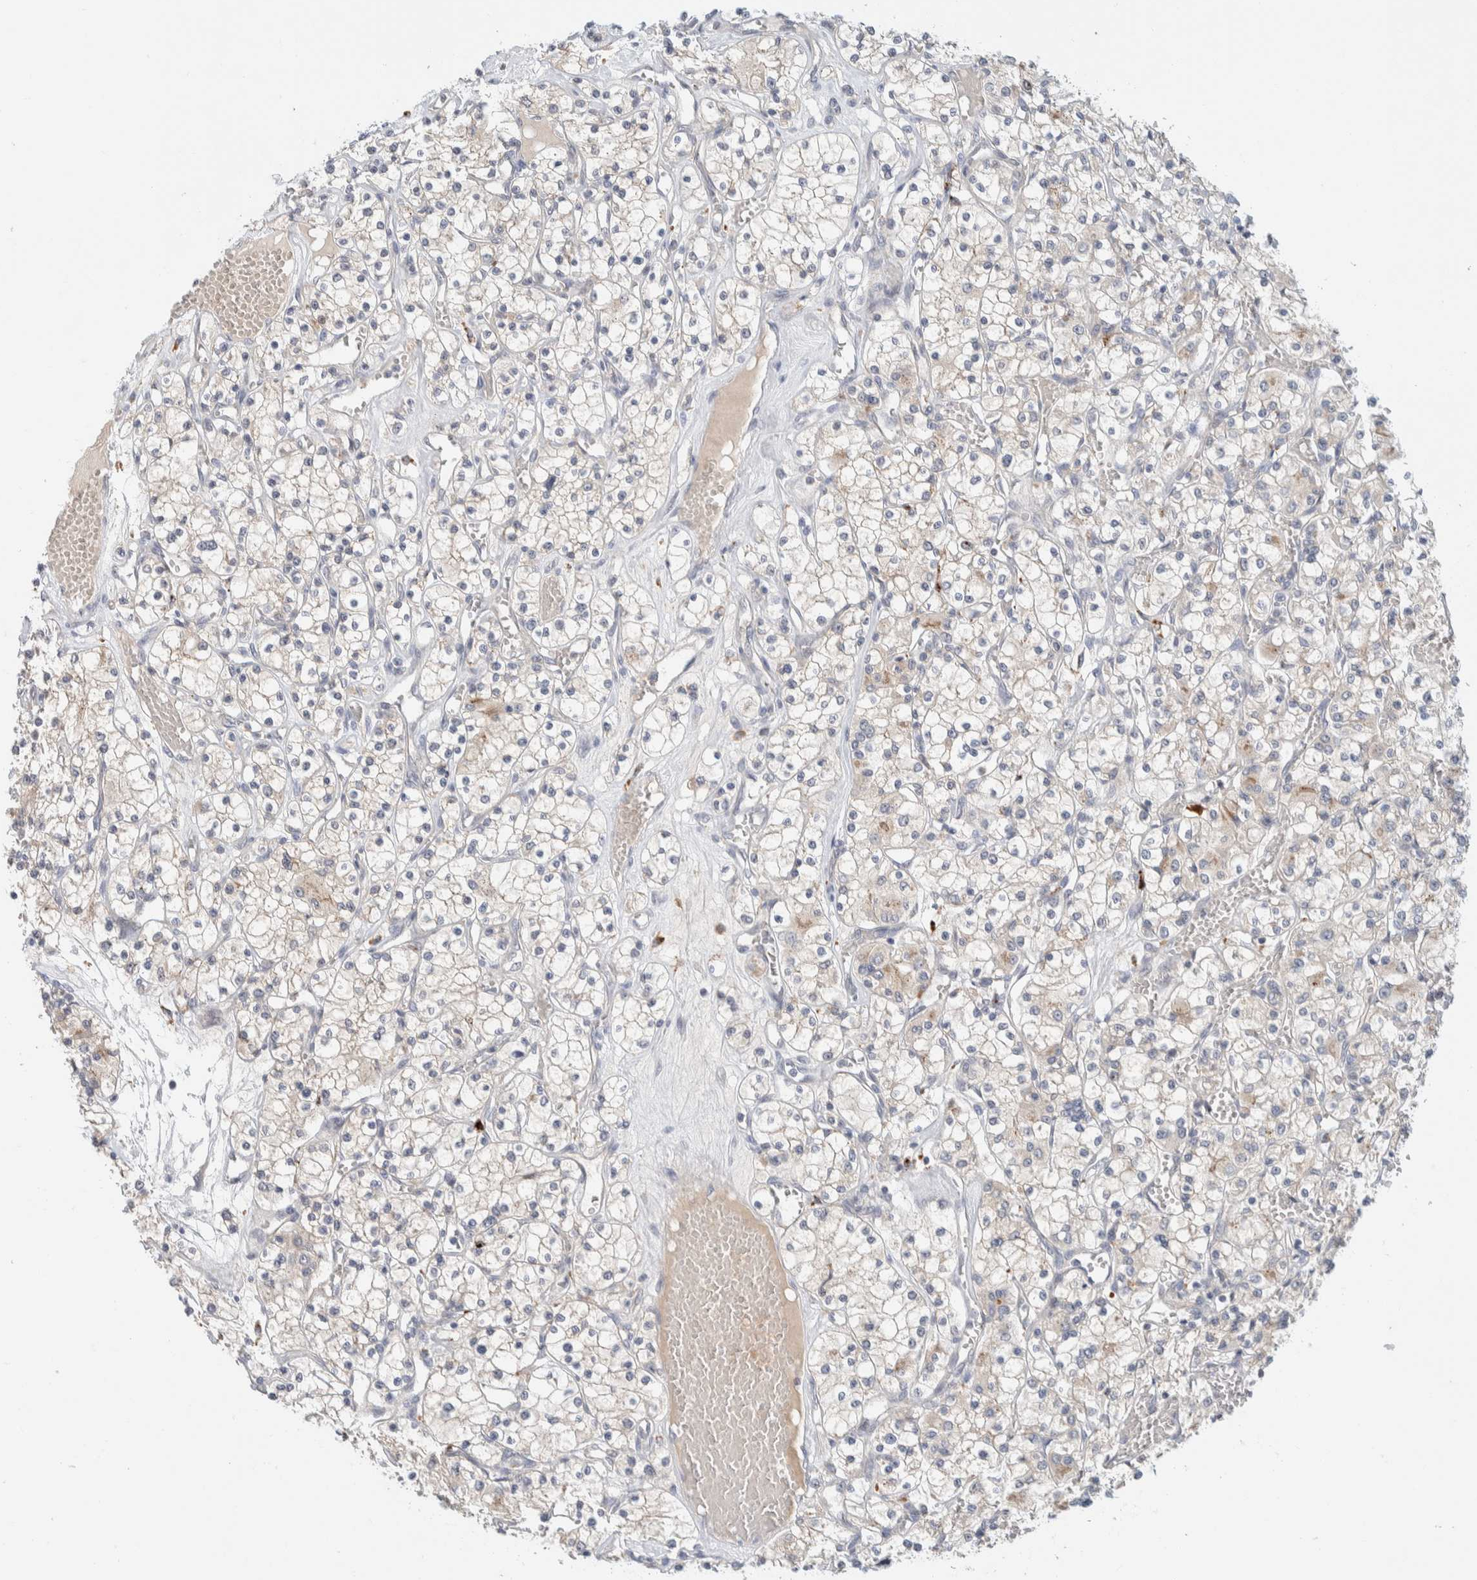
{"staining": {"intensity": "negative", "quantity": "none", "location": "none"}, "tissue": "renal cancer", "cell_type": "Tumor cells", "image_type": "cancer", "snomed": [{"axis": "morphology", "description": "Adenocarcinoma, NOS"}, {"axis": "topography", "description": "Kidney"}], "caption": "DAB (3,3'-diaminobenzidine) immunohistochemical staining of human renal cancer (adenocarcinoma) reveals no significant positivity in tumor cells.", "gene": "GCLM", "patient": {"sex": "female", "age": 59}}